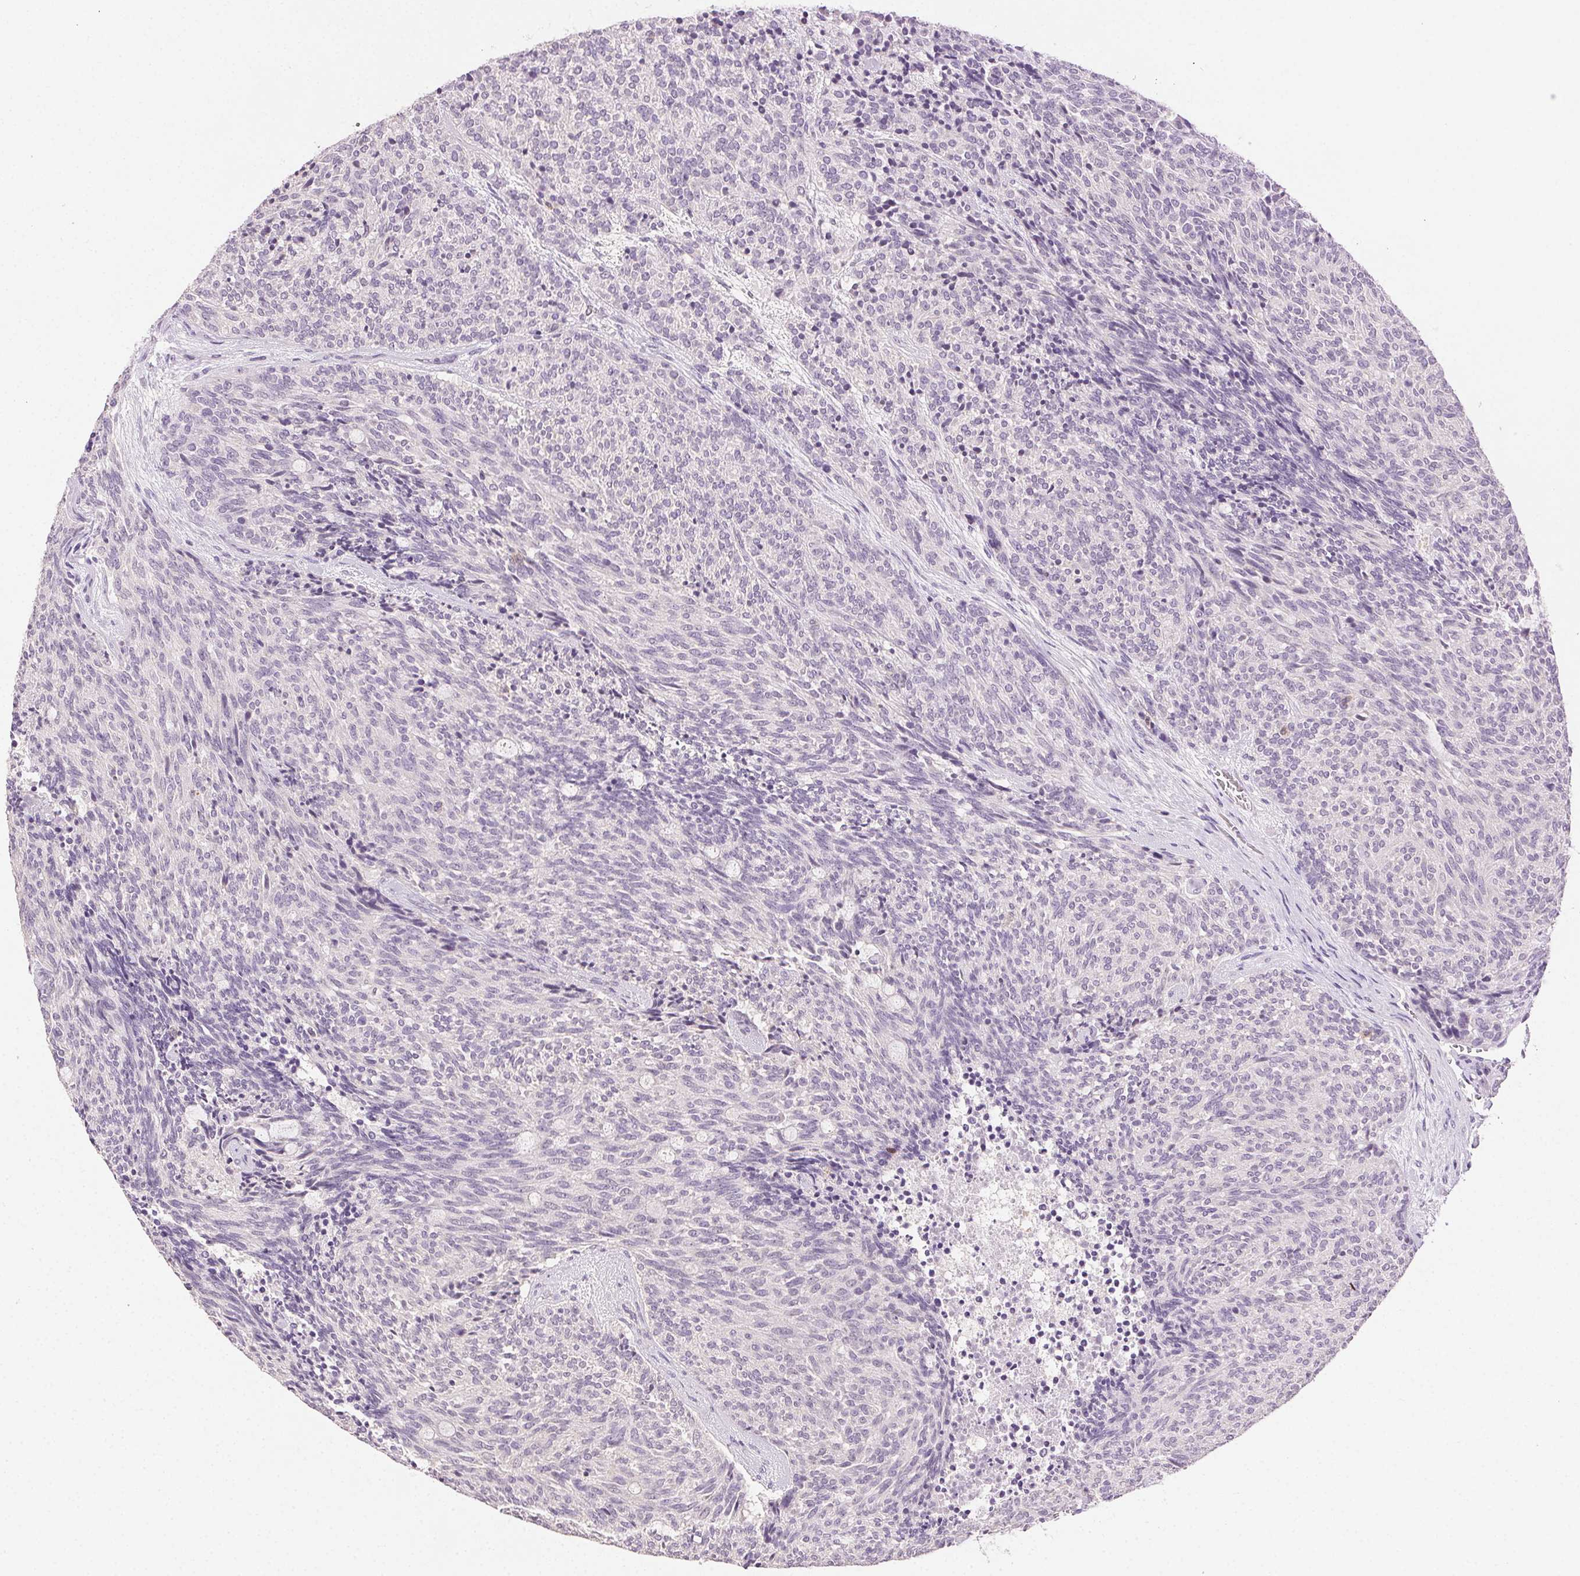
{"staining": {"intensity": "negative", "quantity": "none", "location": "none"}, "tissue": "carcinoid", "cell_type": "Tumor cells", "image_type": "cancer", "snomed": [{"axis": "morphology", "description": "Carcinoid, malignant, NOS"}, {"axis": "topography", "description": "Pancreas"}], "caption": "This is an immunohistochemistry (IHC) image of carcinoid (malignant). There is no staining in tumor cells.", "gene": "AKAP5", "patient": {"sex": "female", "age": 54}}